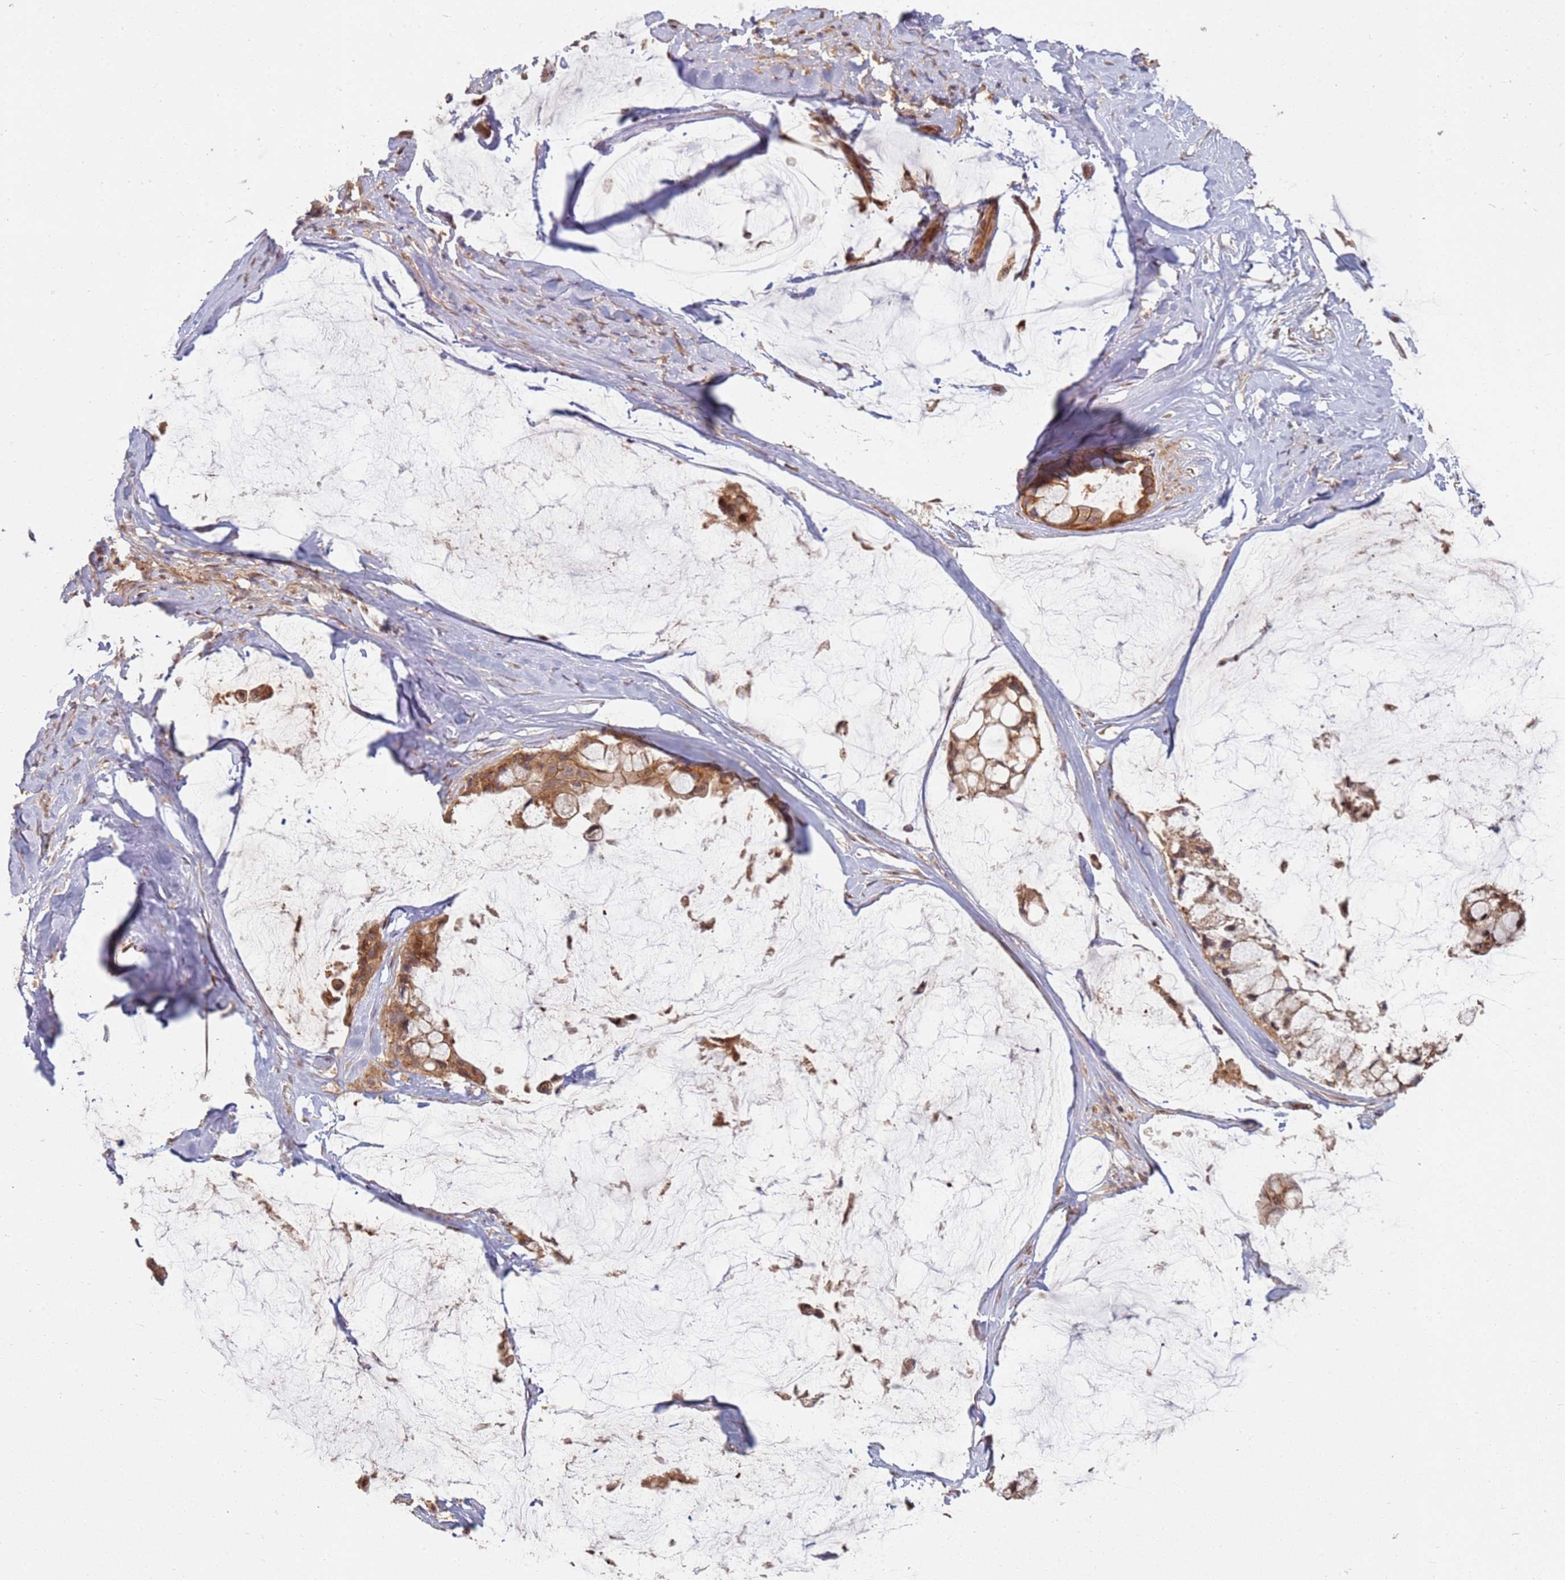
{"staining": {"intensity": "moderate", "quantity": ">75%", "location": "cytoplasmic/membranous"}, "tissue": "ovarian cancer", "cell_type": "Tumor cells", "image_type": "cancer", "snomed": [{"axis": "morphology", "description": "Cystadenocarcinoma, mucinous, NOS"}, {"axis": "topography", "description": "Ovary"}], "caption": "Immunohistochemical staining of mucinous cystadenocarcinoma (ovarian) reveals medium levels of moderate cytoplasmic/membranous positivity in about >75% of tumor cells.", "gene": "MPEG1", "patient": {"sex": "female", "age": 39}}